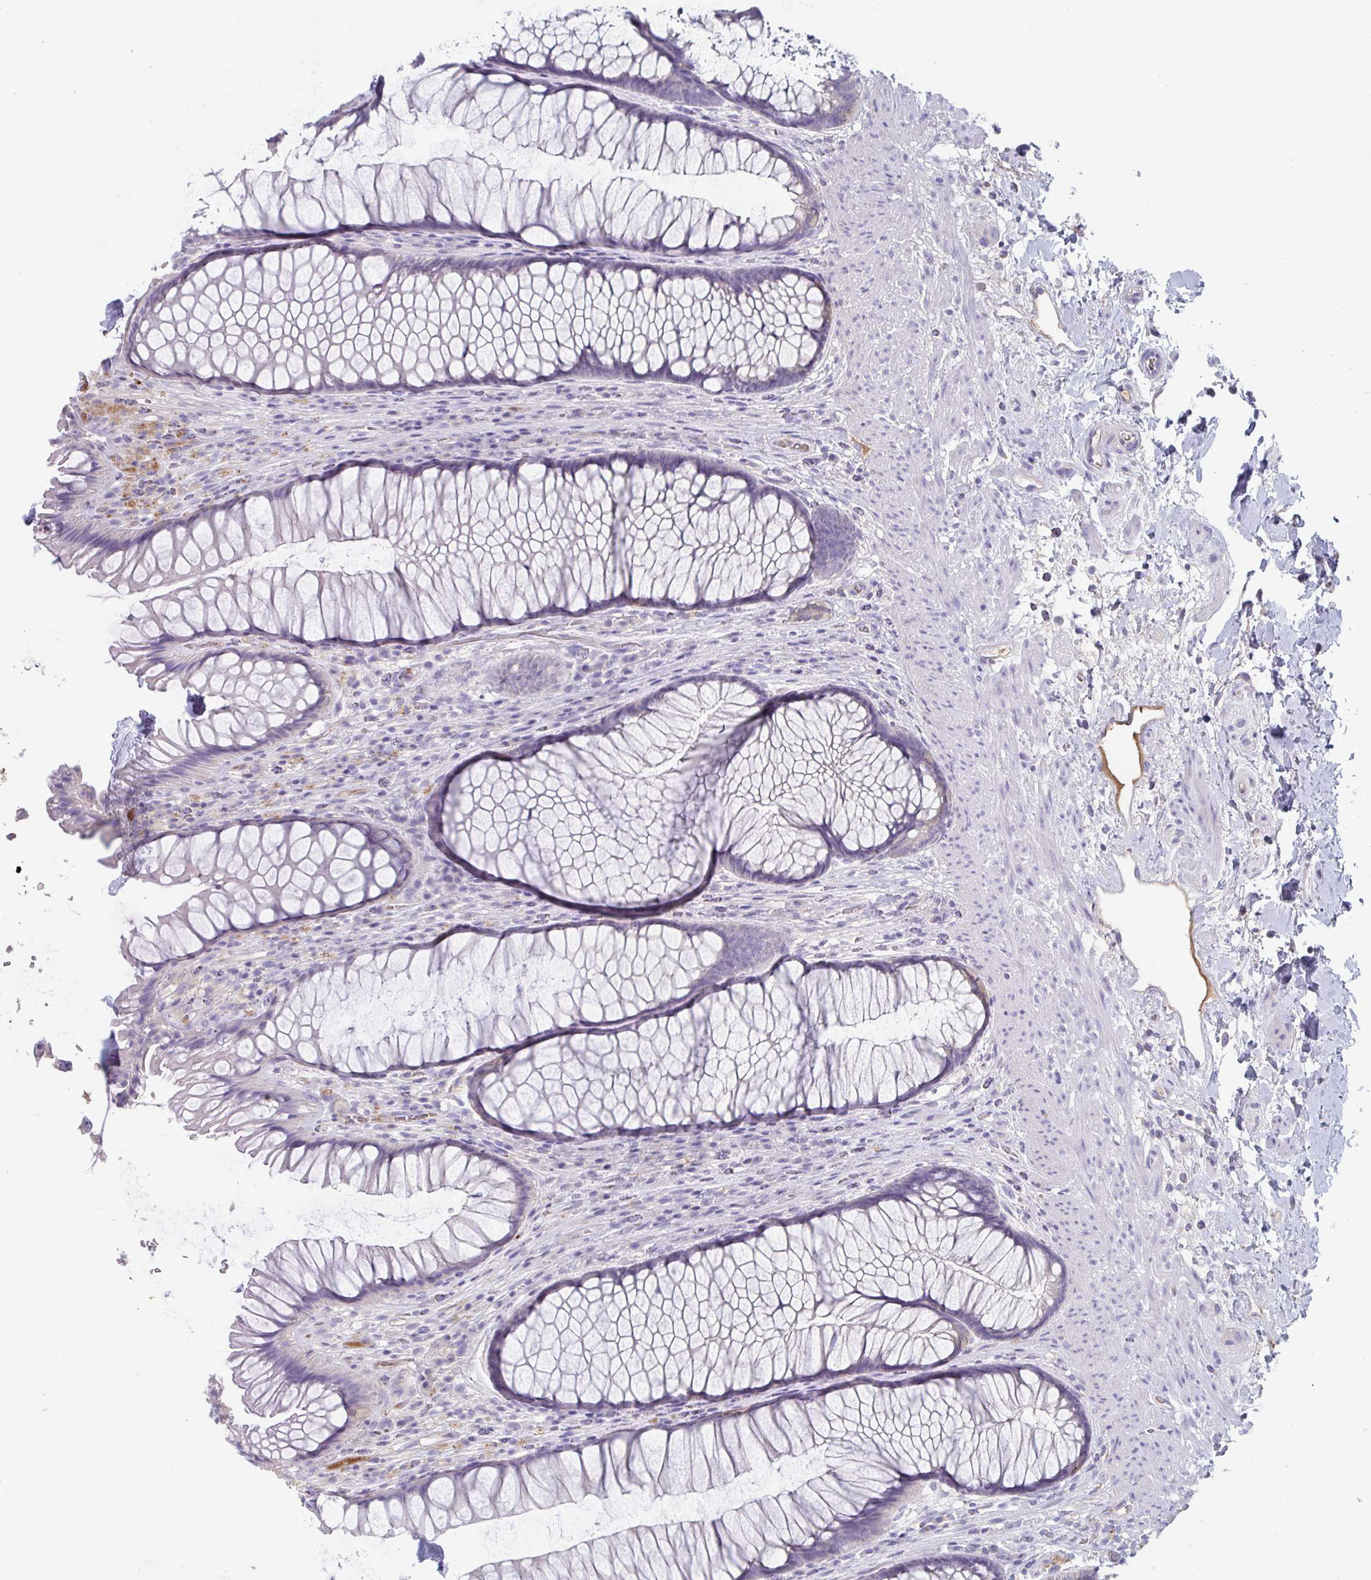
{"staining": {"intensity": "negative", "quantity": "none", "location": "none"}, "tissue": "rectum", "cell_type": "Glandular cells", "image_type": "normal", "snomed": [{"axis": "morphology", "description": "Normal tissue, NOS"}, {"axis": "topography", "description": "Rectum"}], "caption": "Human rectum stained for a protein using immunohistochemistry (IHC) demonstrates no expression in glandular cells.", "gene": "HGFAC", "patient": {"sex": "male", "age": 53}}